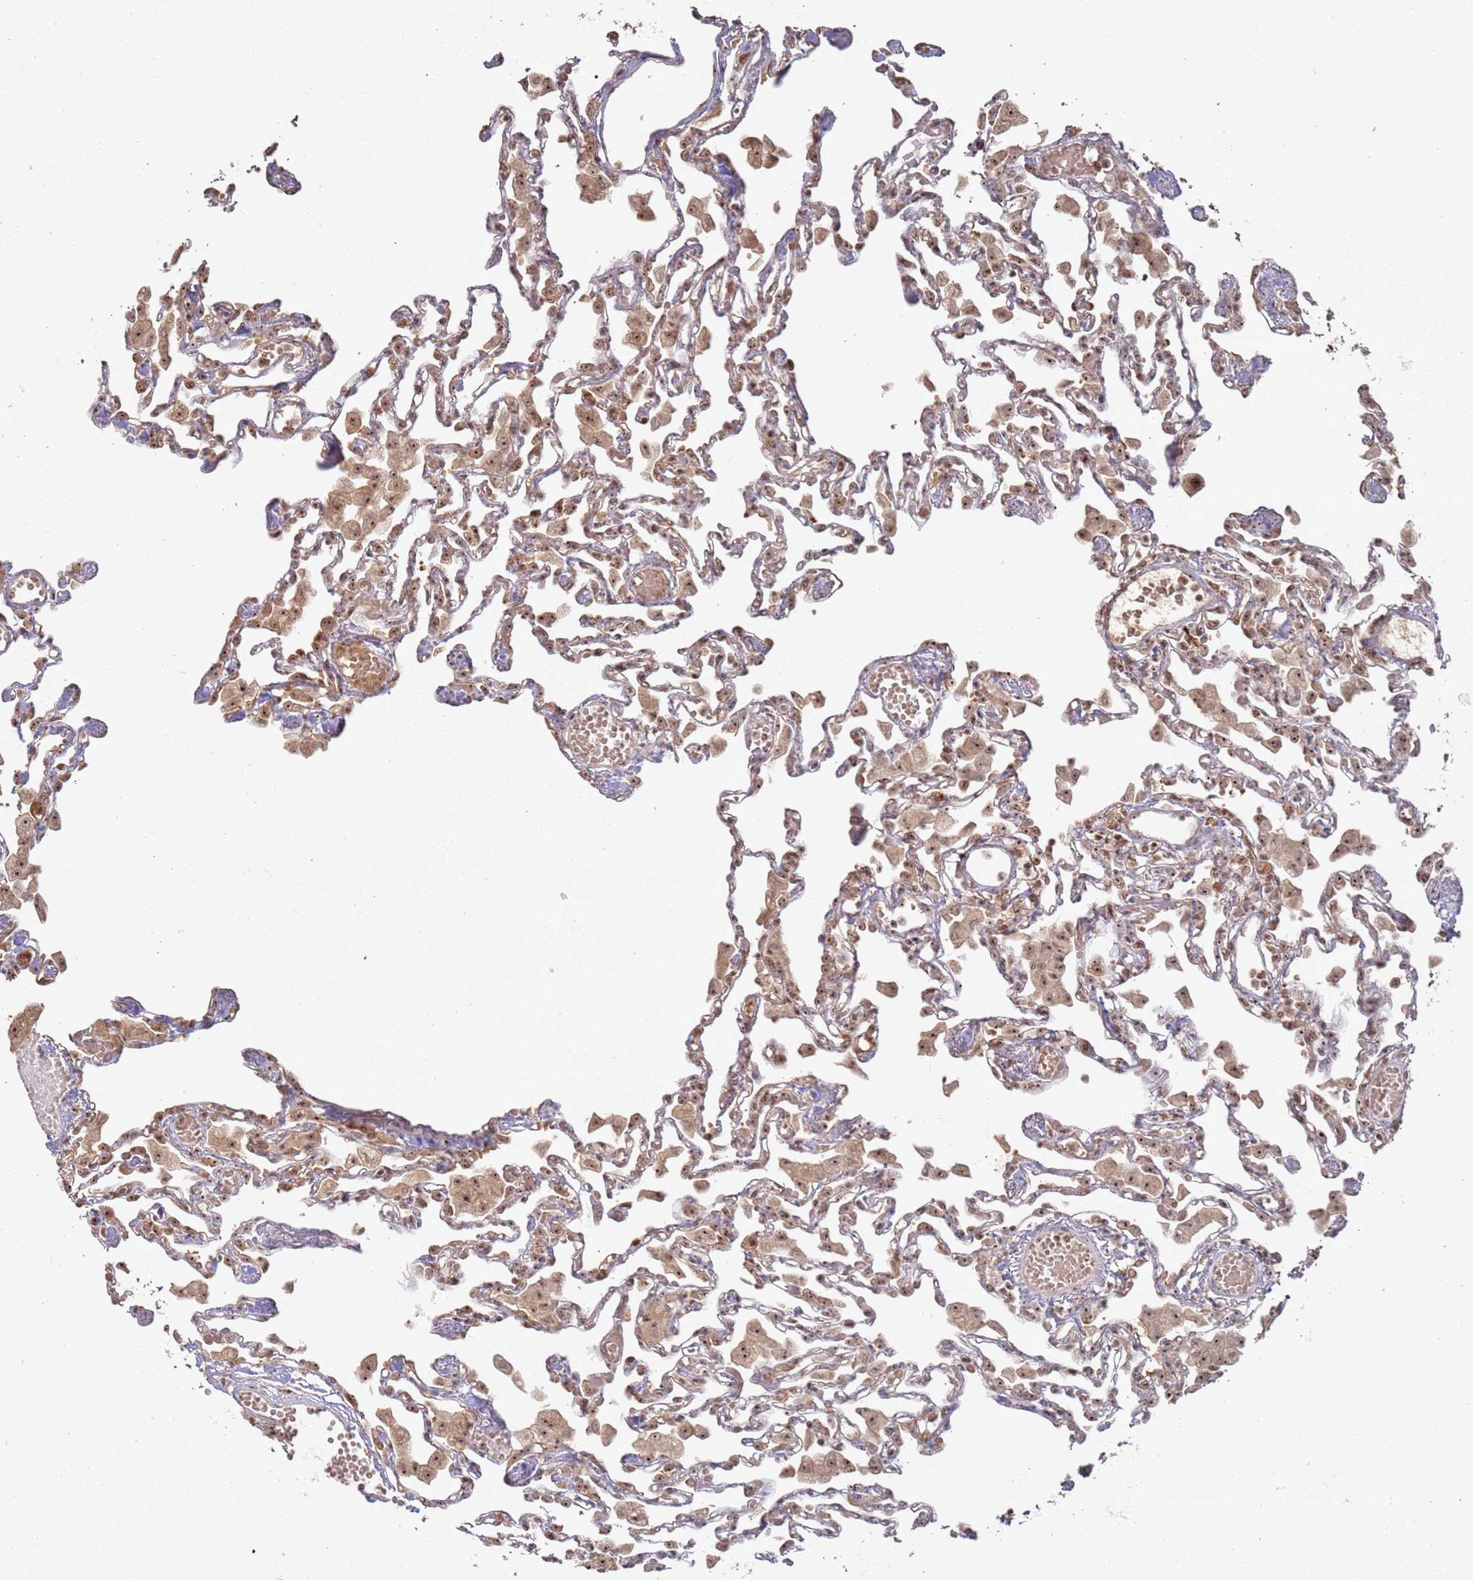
{"staining": {"intensity": "moderate", "quantity": "25%-75%", "location": "cytoplasmic/membranous,nuclear"}, "tissue": "lung", "cell_type": "Alveolar cells", "image_type": "normal", "snomed": [{"axis": "morphology", "description": "Normal tissue, NOS"}, {"axis": "topography", "description": "Bronchus"}, {"axis": "topography", "description": "Lung"}], "caption": "A brown stain shows moderate cytoplasmic/membranous,nuclear expression of a protein in alveolar cells of unremarkable lung.", "gene": "UTP11", "patient": {"sex": "female", "age": 49}}